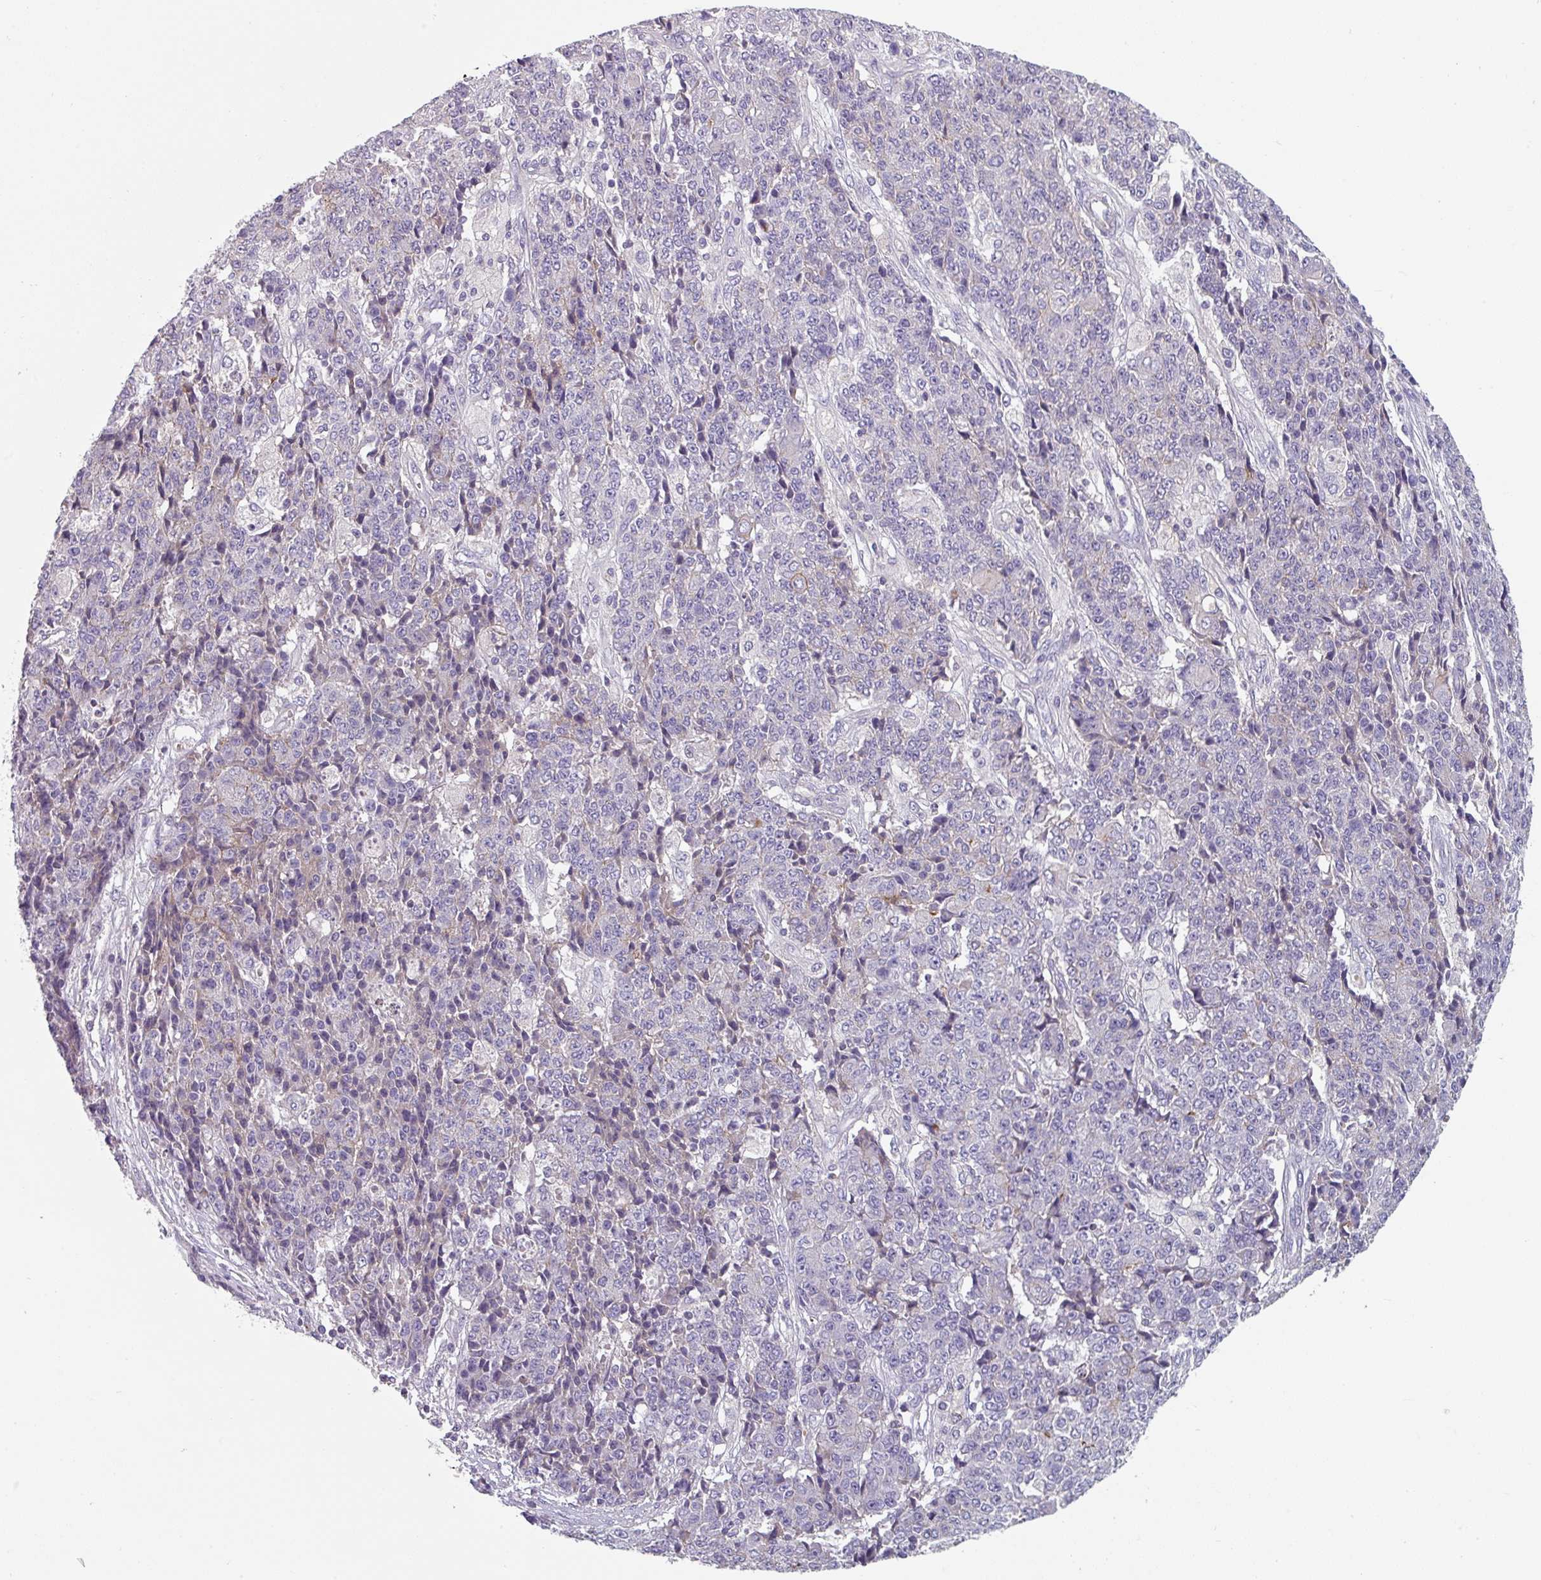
{"staining": {"intensity": "negative", "quantity": "none", "location": "none"}, "tissue": "ovarian cancer", "cell_type": "Tumor cells", "image_type": "cancer", "snomed": [{"axis": "morphology", "description": "Carcinoma, endometroid"}, {"axis": "topography", "description": "Ovary"}], "caption": "This is an immunohistochemistry histopathology image of ovarian cancer. There is no staining in tumor cells.", "gene": "TMEM132A", "patient": {"sex": "female", "age": 42}}